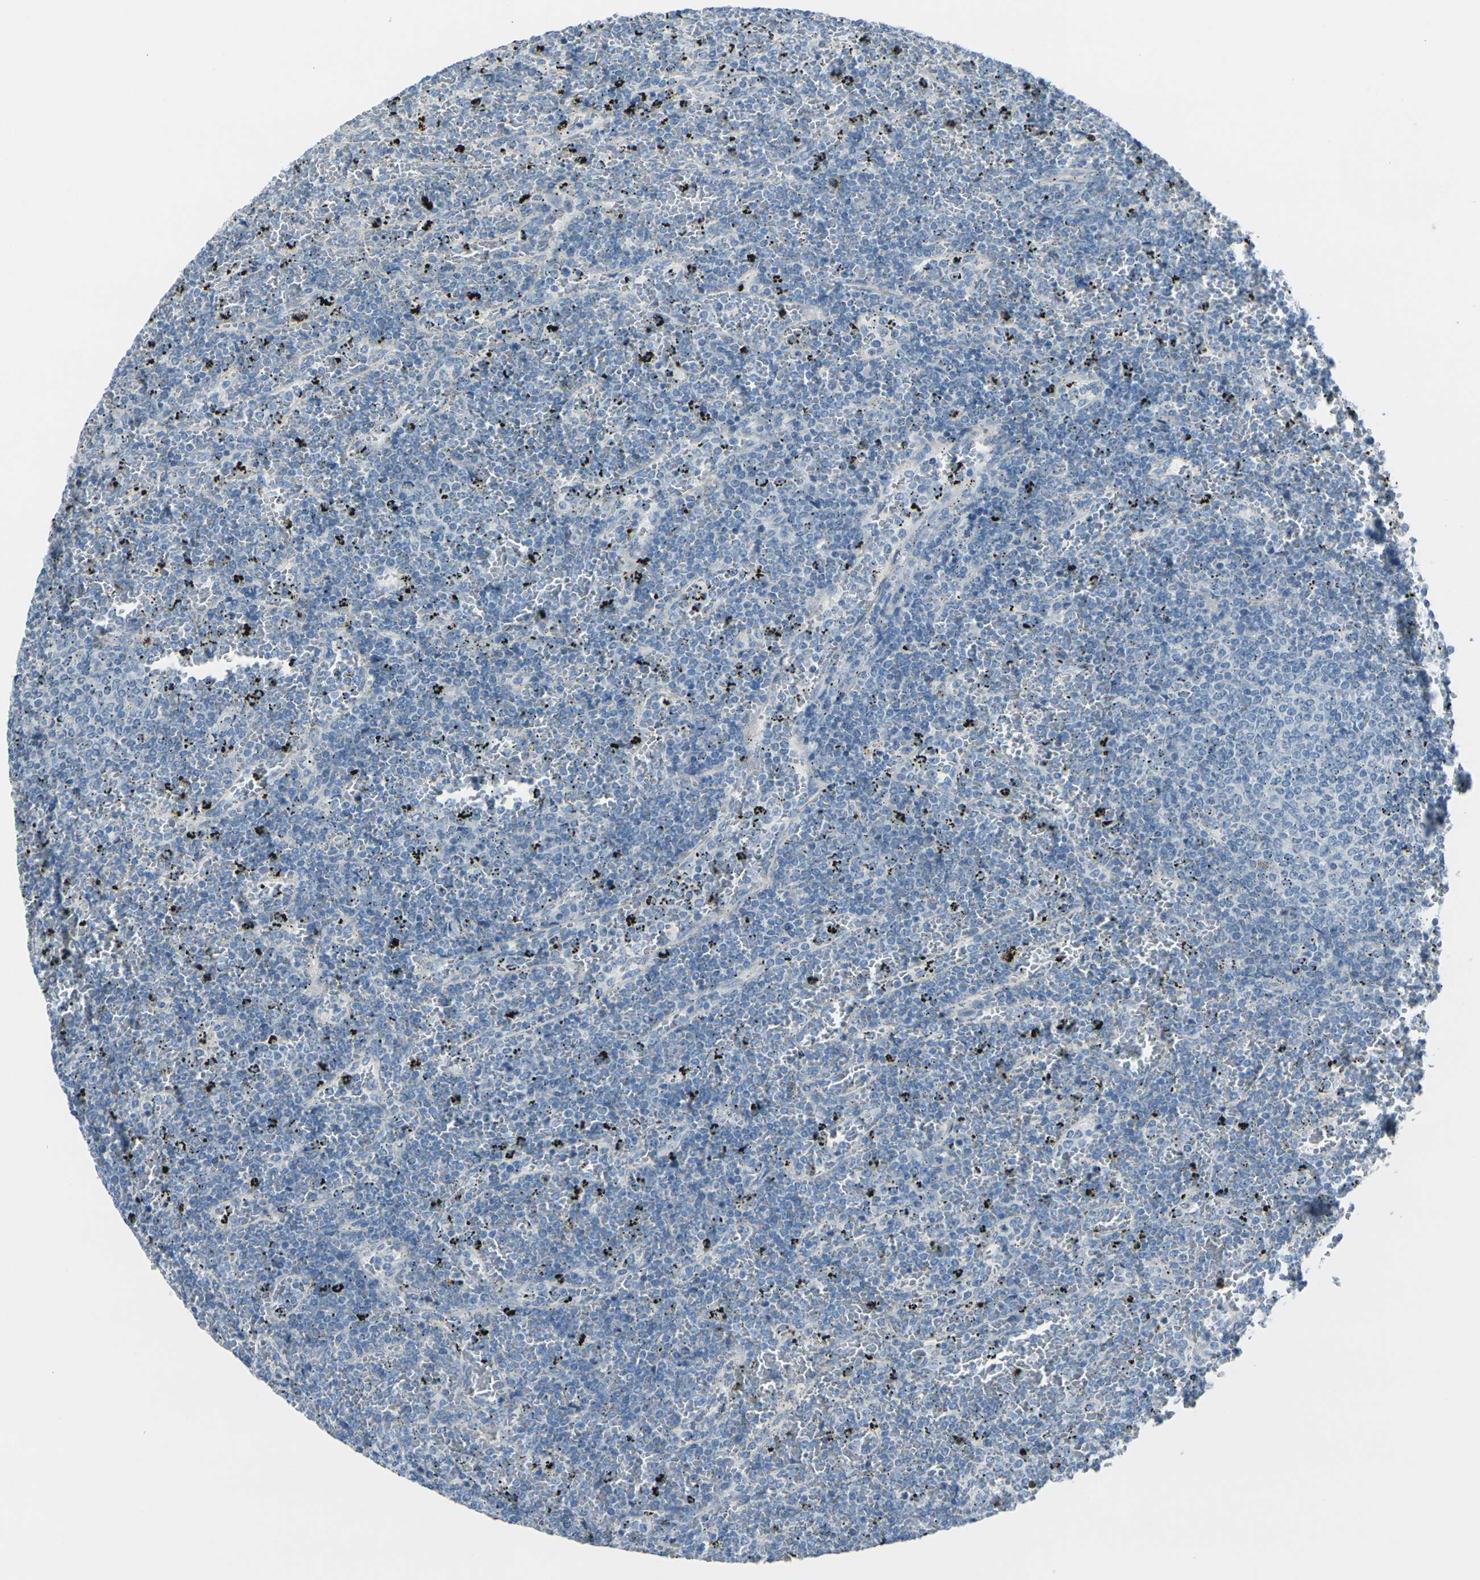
{"staining": {"intensity": "negative", "quantity": "none", "location": "none"}, "tissue": "lymphoma", "cell_type": "Tumor cells", "image_type": "cancer", "snomed": [{"axis": "morphology", "description": "Malignant lymphoma, non-Hodgkin's type, Low grade"}, {"axis": "topography", "description": "Spleen"}], "caption": "Low-grade malignant lymphoma, non-Hodgkin's type was stained to show a protein in brown. There is no significant staining in tumor cells.", "gene": "ANKRD46", "patient": {"sex": "female", "age": 77}}